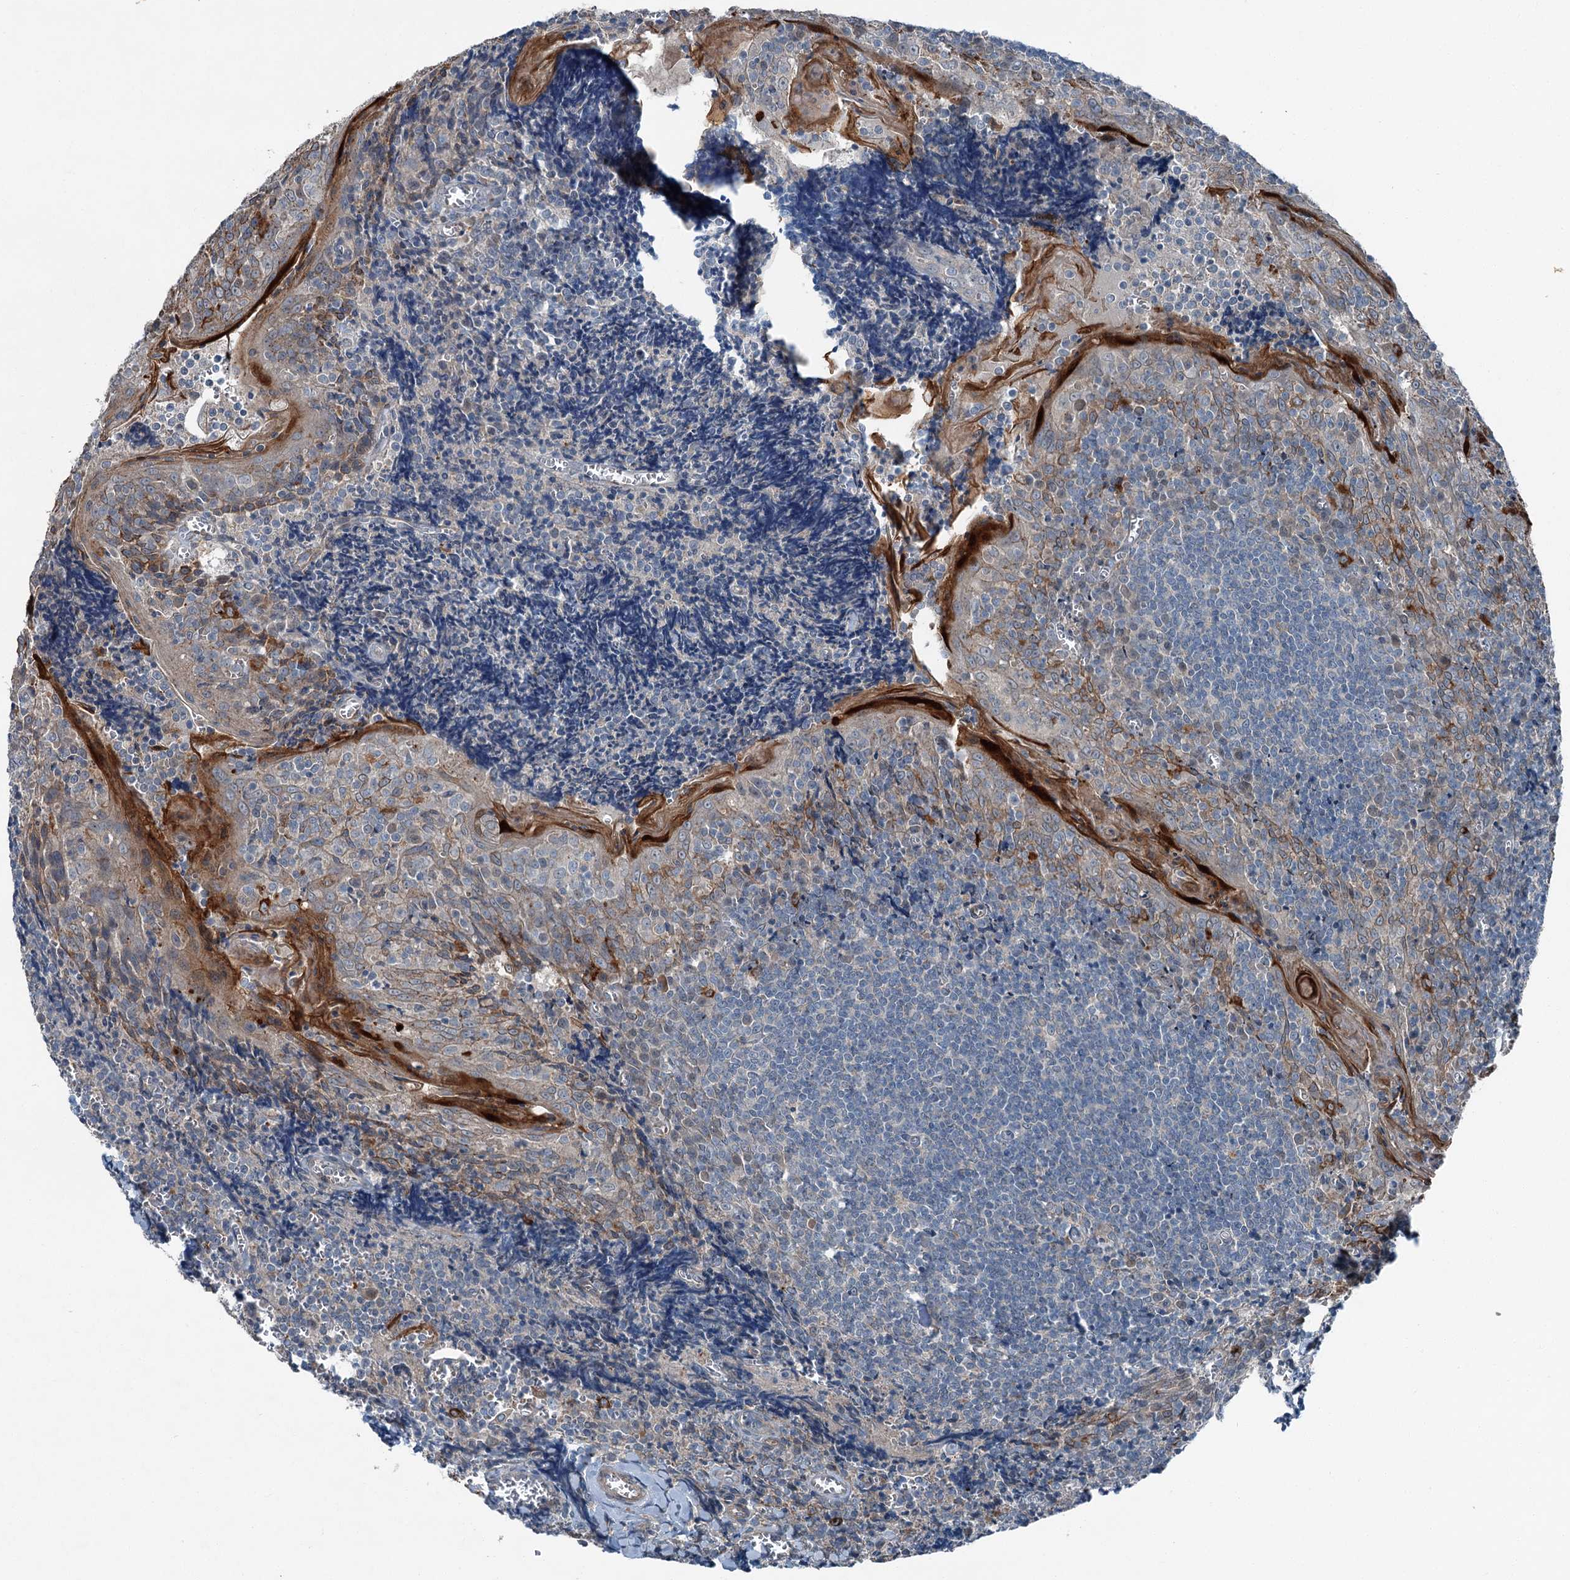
{"staining": {"intensity": "weak", "quantity": "<25%", "location": "cytoplasmic/membranous"}, "tissue": "tonsil", "cell_type": "Germinal center cells", "image_type": "normal", "snomed": [{"axis": "morphology", "description": "Normal tissue, NOS"}, {"axis": "topography", "description": "Tonsil"}], "caption": "Immunohistochemistry (IHC) histopathology image of normal tonsil: tonsil stained with DAB reveals no significant protein expression in germinal center cells. (Brightfield microscopy of DAB (3,3'-diaminobenzidine) immunohistochemistry at high magnification).", "gene": "AXL", "patient": {"sex": "male", "age": 27}}